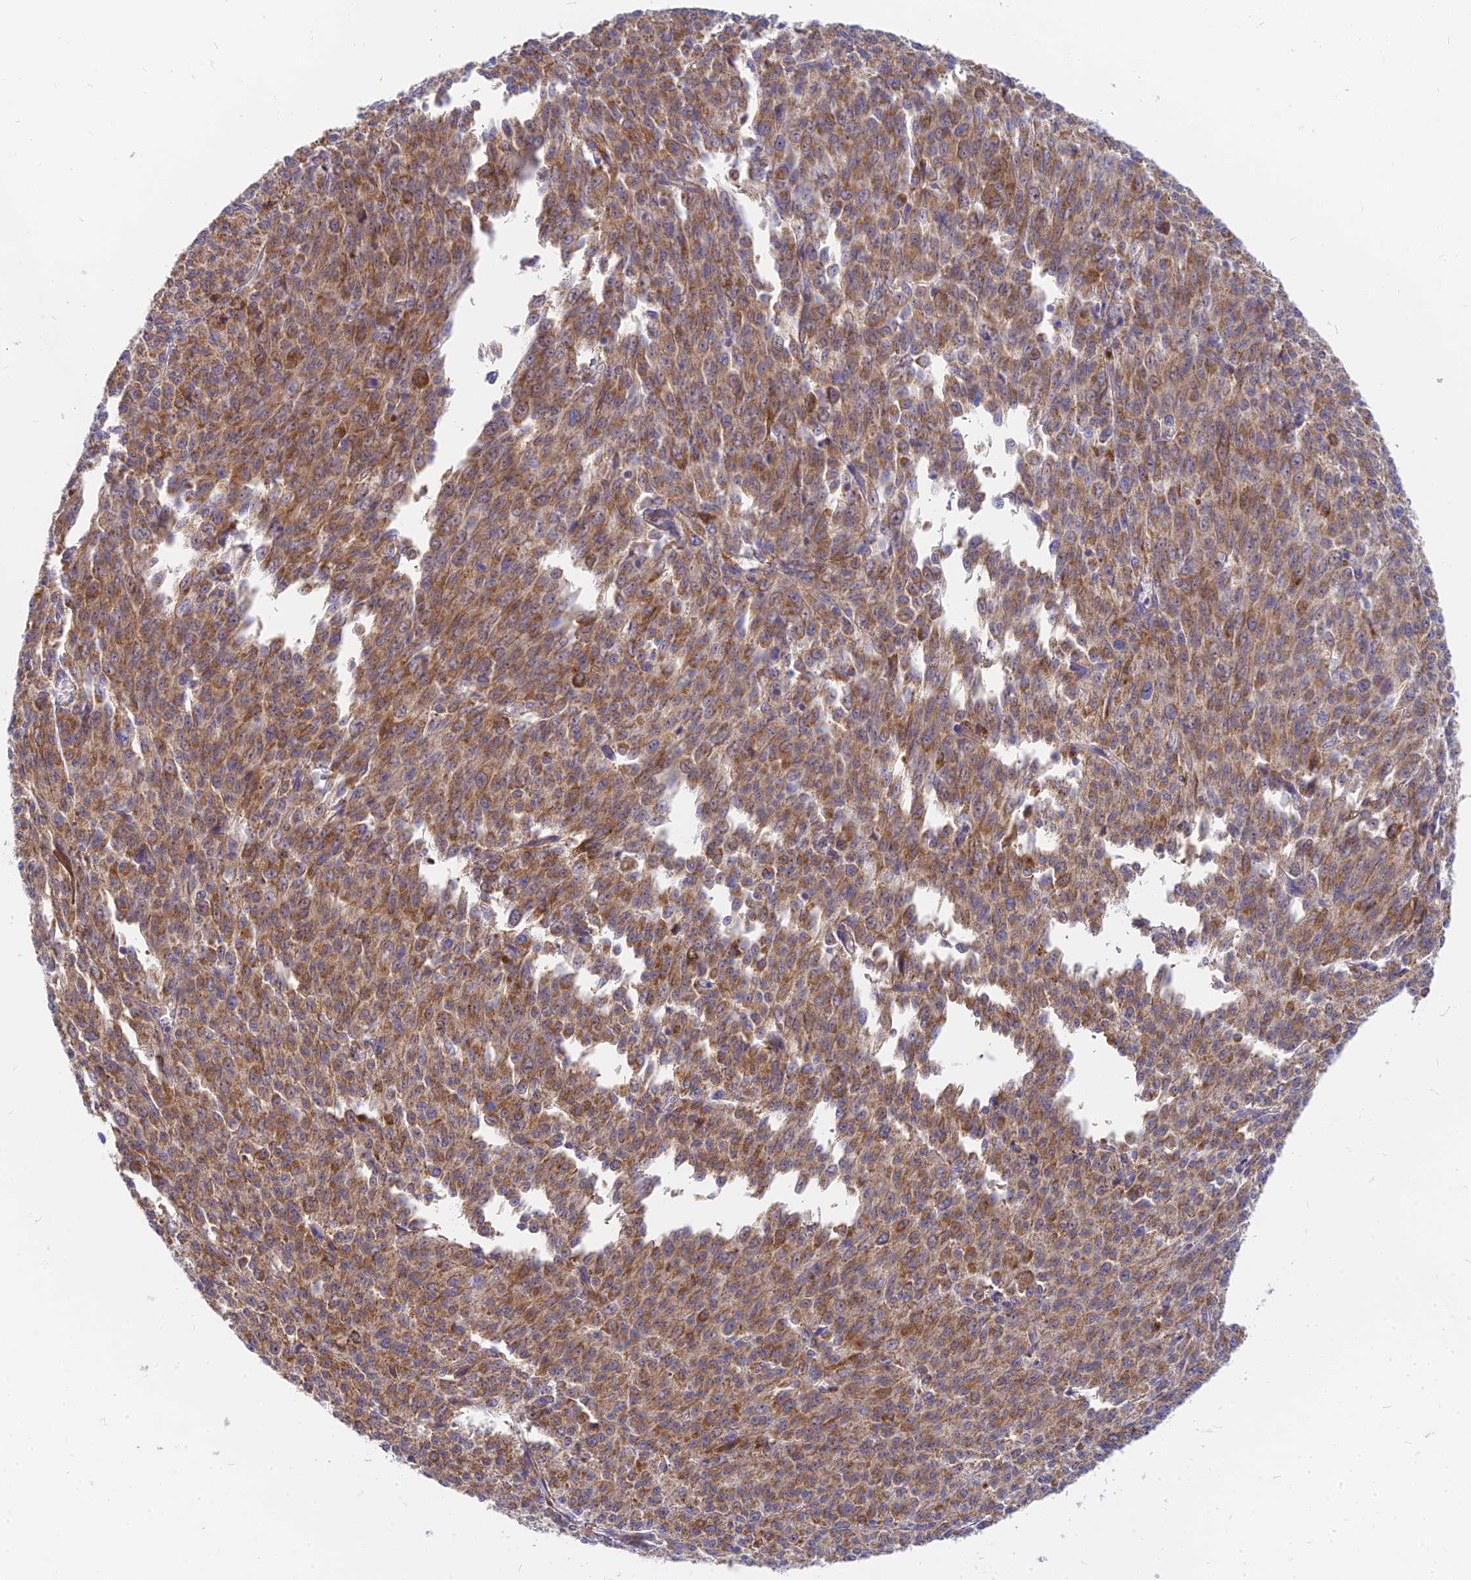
{"staining": {"intensity": "moderate", "quantity": ">75%", "location": "cytoplasmic/membranous"}, "tissue": "melanoma", "cell_type": "Tumor cells", "image_type": "cancer", "snomed": [{"axis": "morphology", "description": "Malignant melanoma, NOS"}, {"axis": "topography", "description": "Skin"}], "caption": "Malignant melanoma tissue displays moderate cytoplasmic/membranous positivity in about >75% of tumor cells, visualized by immunohistochemistry. (DAB (3,3'-diaminobenzidine) = brown stain, brightfield microscopy at high magnification).", "gene": "MRPL15", "patient": {"sex": "female", "age": 52}}